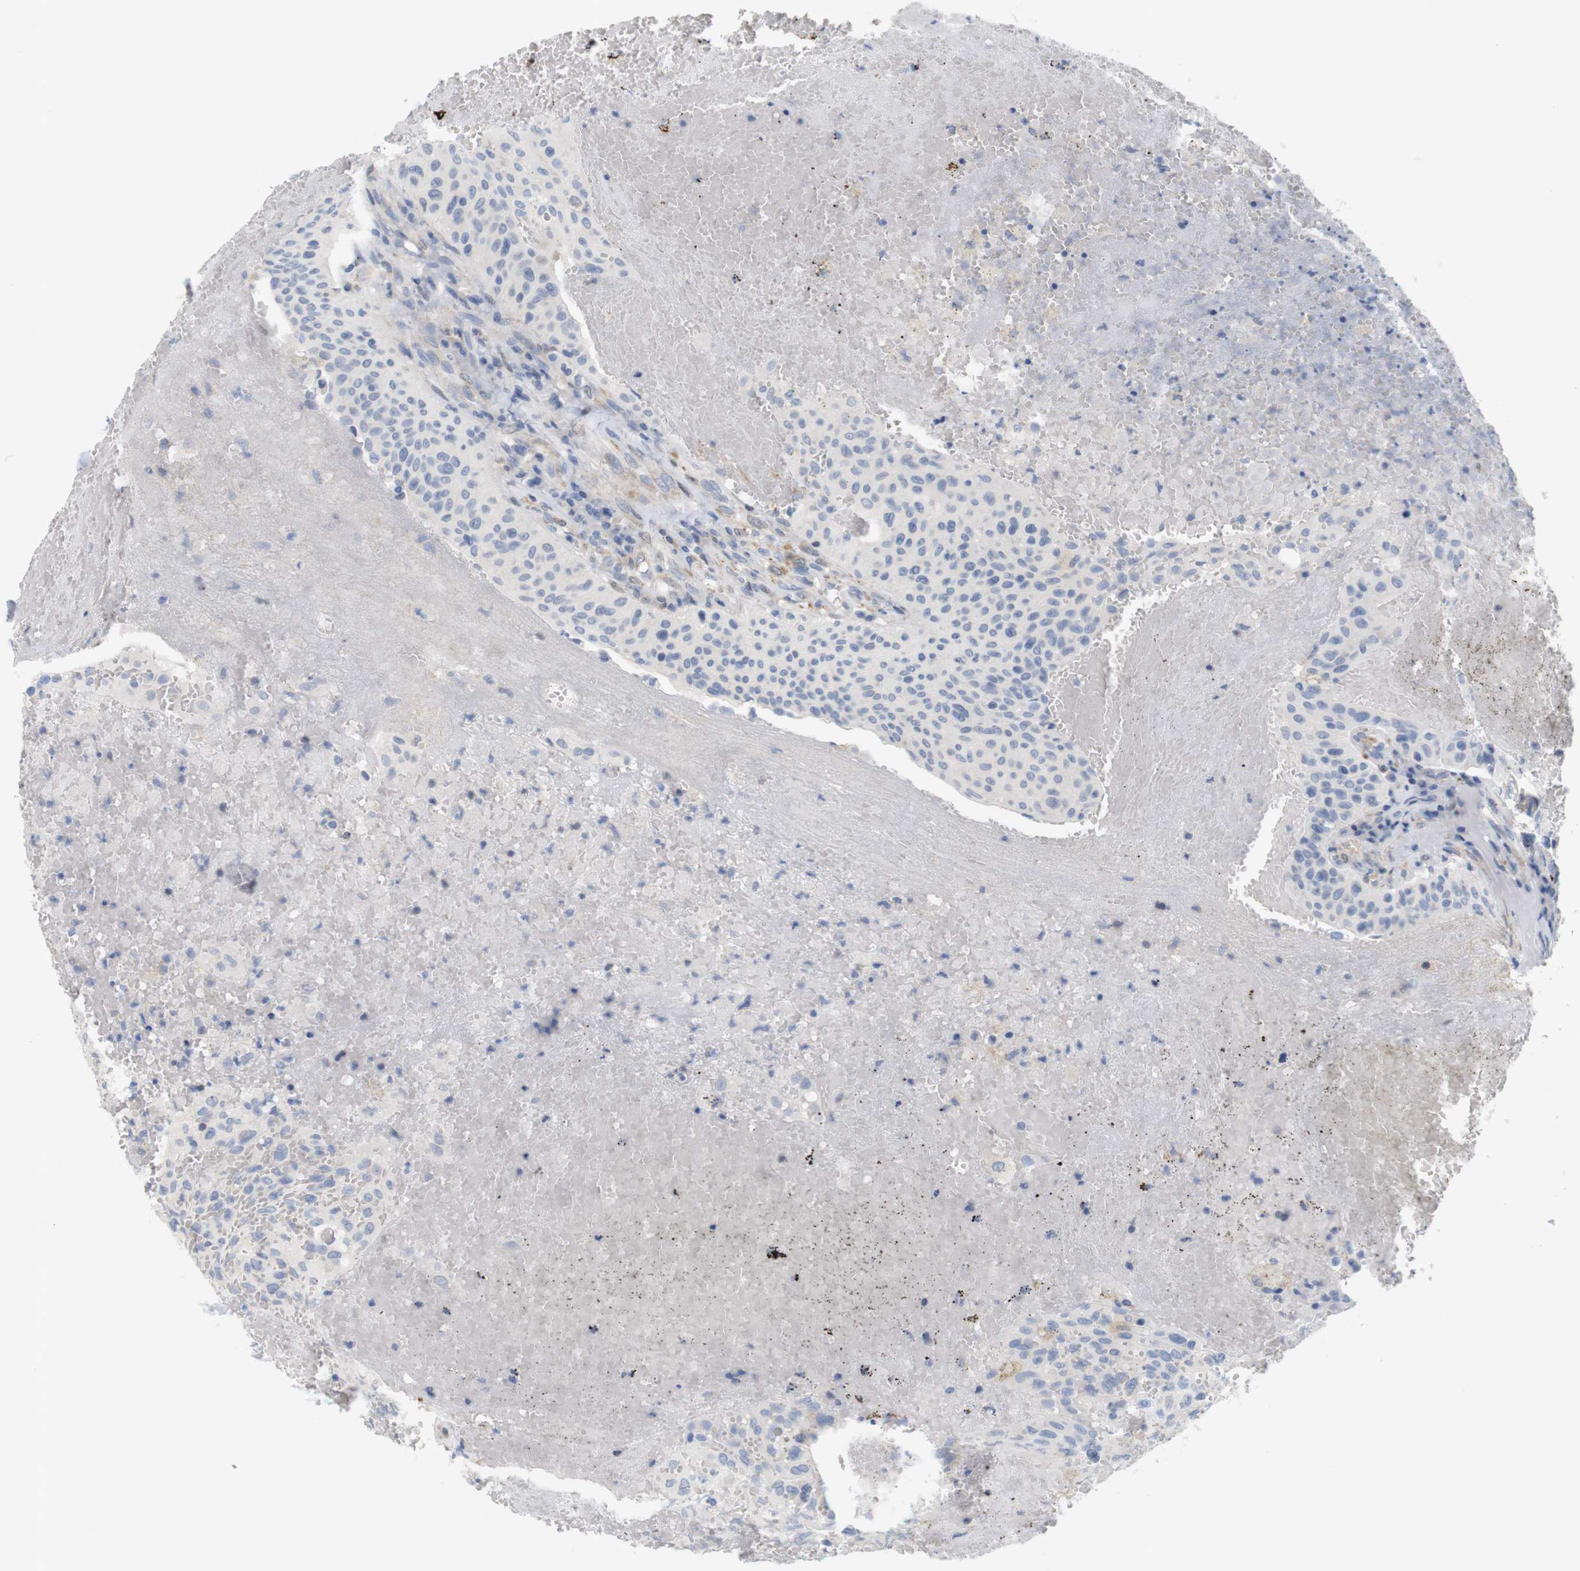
{"staining": {"intensity": "negative", "quantity": "none", "location": "none"}, "tissue": "urothelial cancer", "cell_type": "Tumor cells", "image_type": "cancer", "snomed": [{"axis": "morphology", "description": "Urothelial carcinoma, High grade"}, {"axis": "topography", "description": "Urinary bladder"}], "caption": "The histopathology image shows no significant staining in tumor cells of urothelial carcinoma (high-grade).", "gene": "ITPR1", "patient": {"sex": "male", "age": 66}}